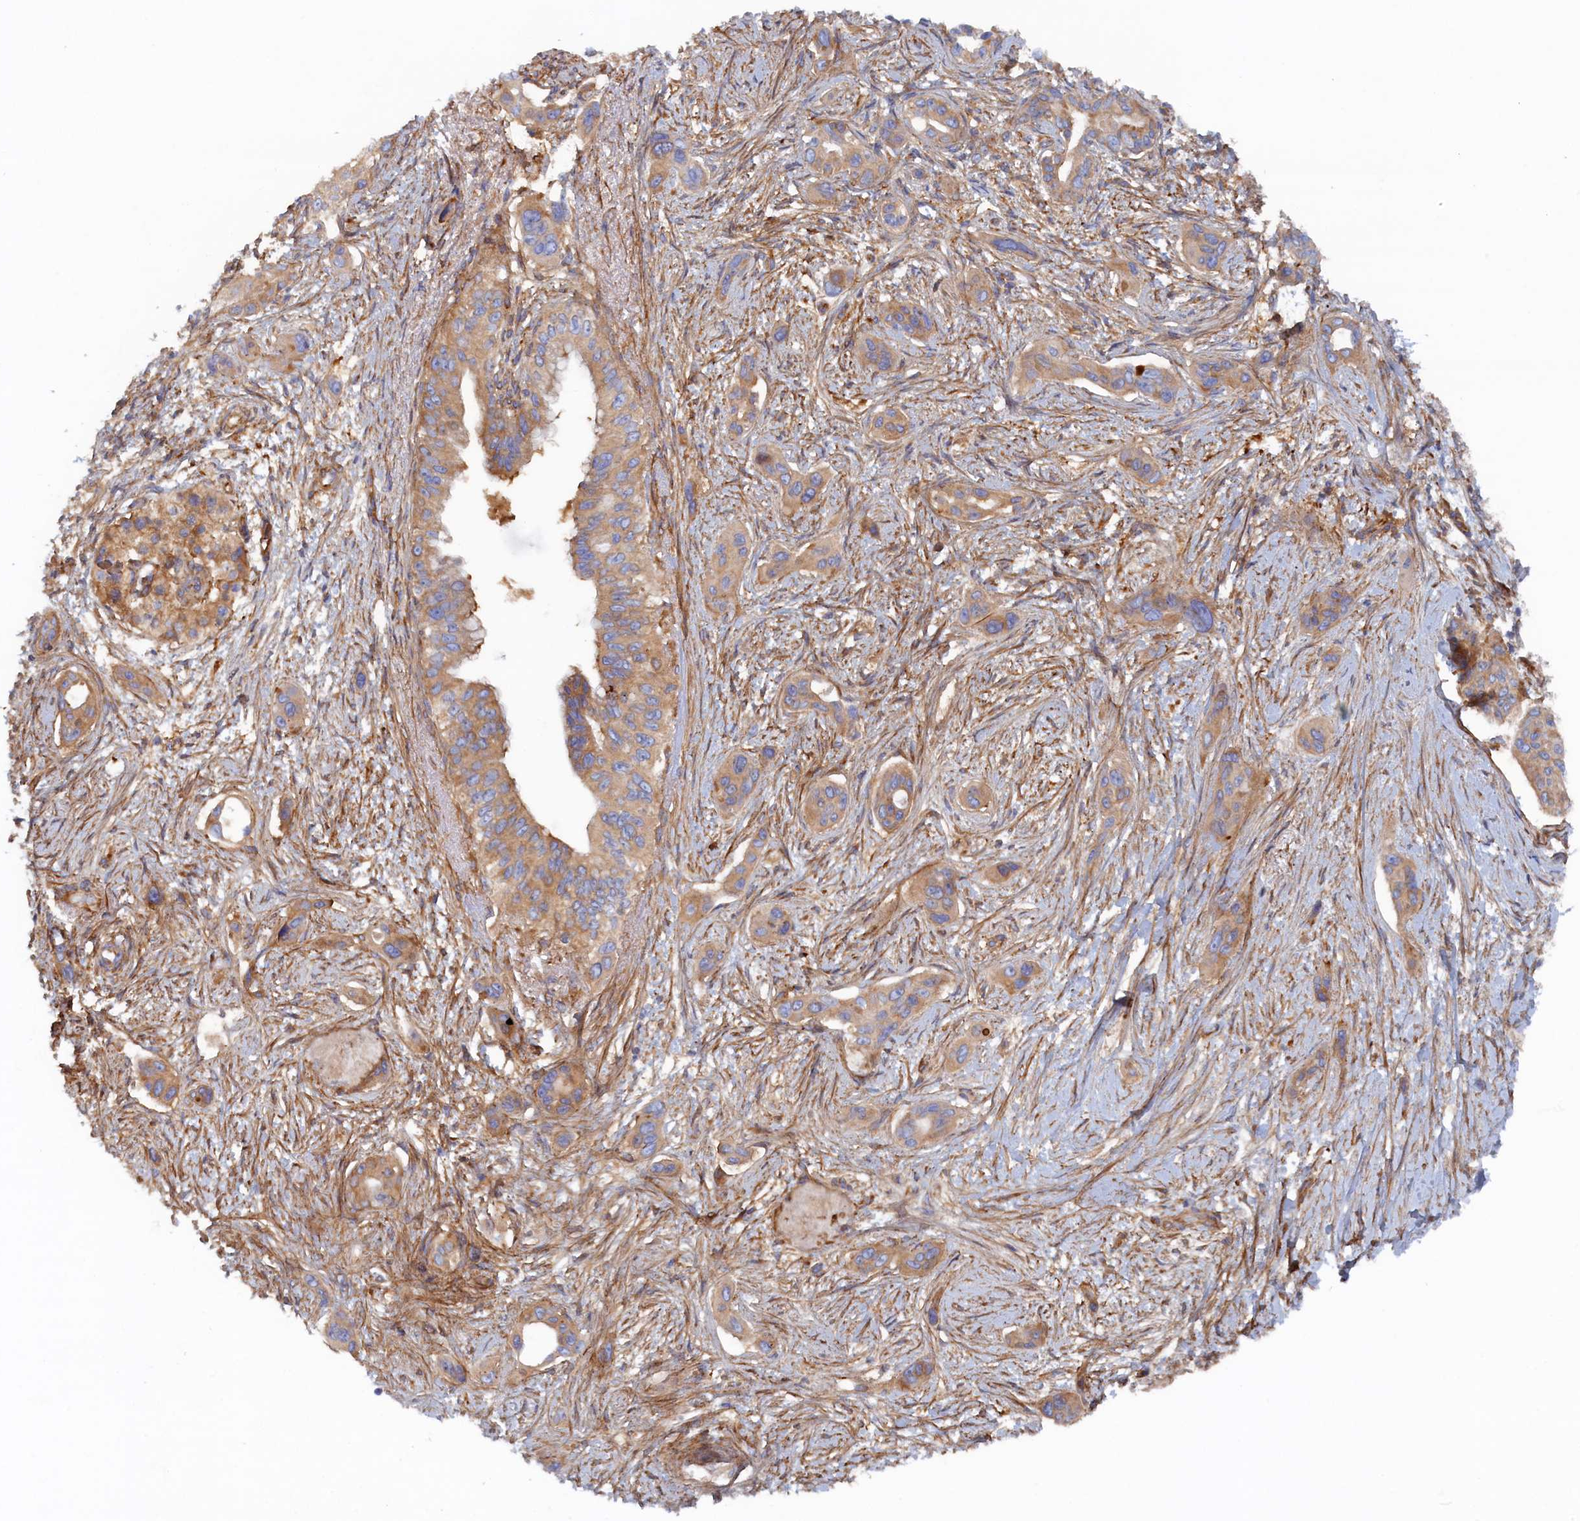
{"staining": {"intensity": "moderate", "quantity": ">75%", "location": "cytoplasmic/membranous"}, "tissue": "pancreatic cancer", "cell_type": "Tumor cells", "image_type": "cancer", "snomed": [{"axis": "morphology", "description": "Adenocarcinoma, NOS"}, {"axis": "topography", "description": "Pancreas"}], "caption": "Immunohistochemical staining of pancreatic adenocarcinoma exhibits medium levels of moderate cytoplasmic/membranous staining in approximately >75% of tumor cells.", "gene": "TMEM196", "patient": {"sex": "male", "age": 72}}